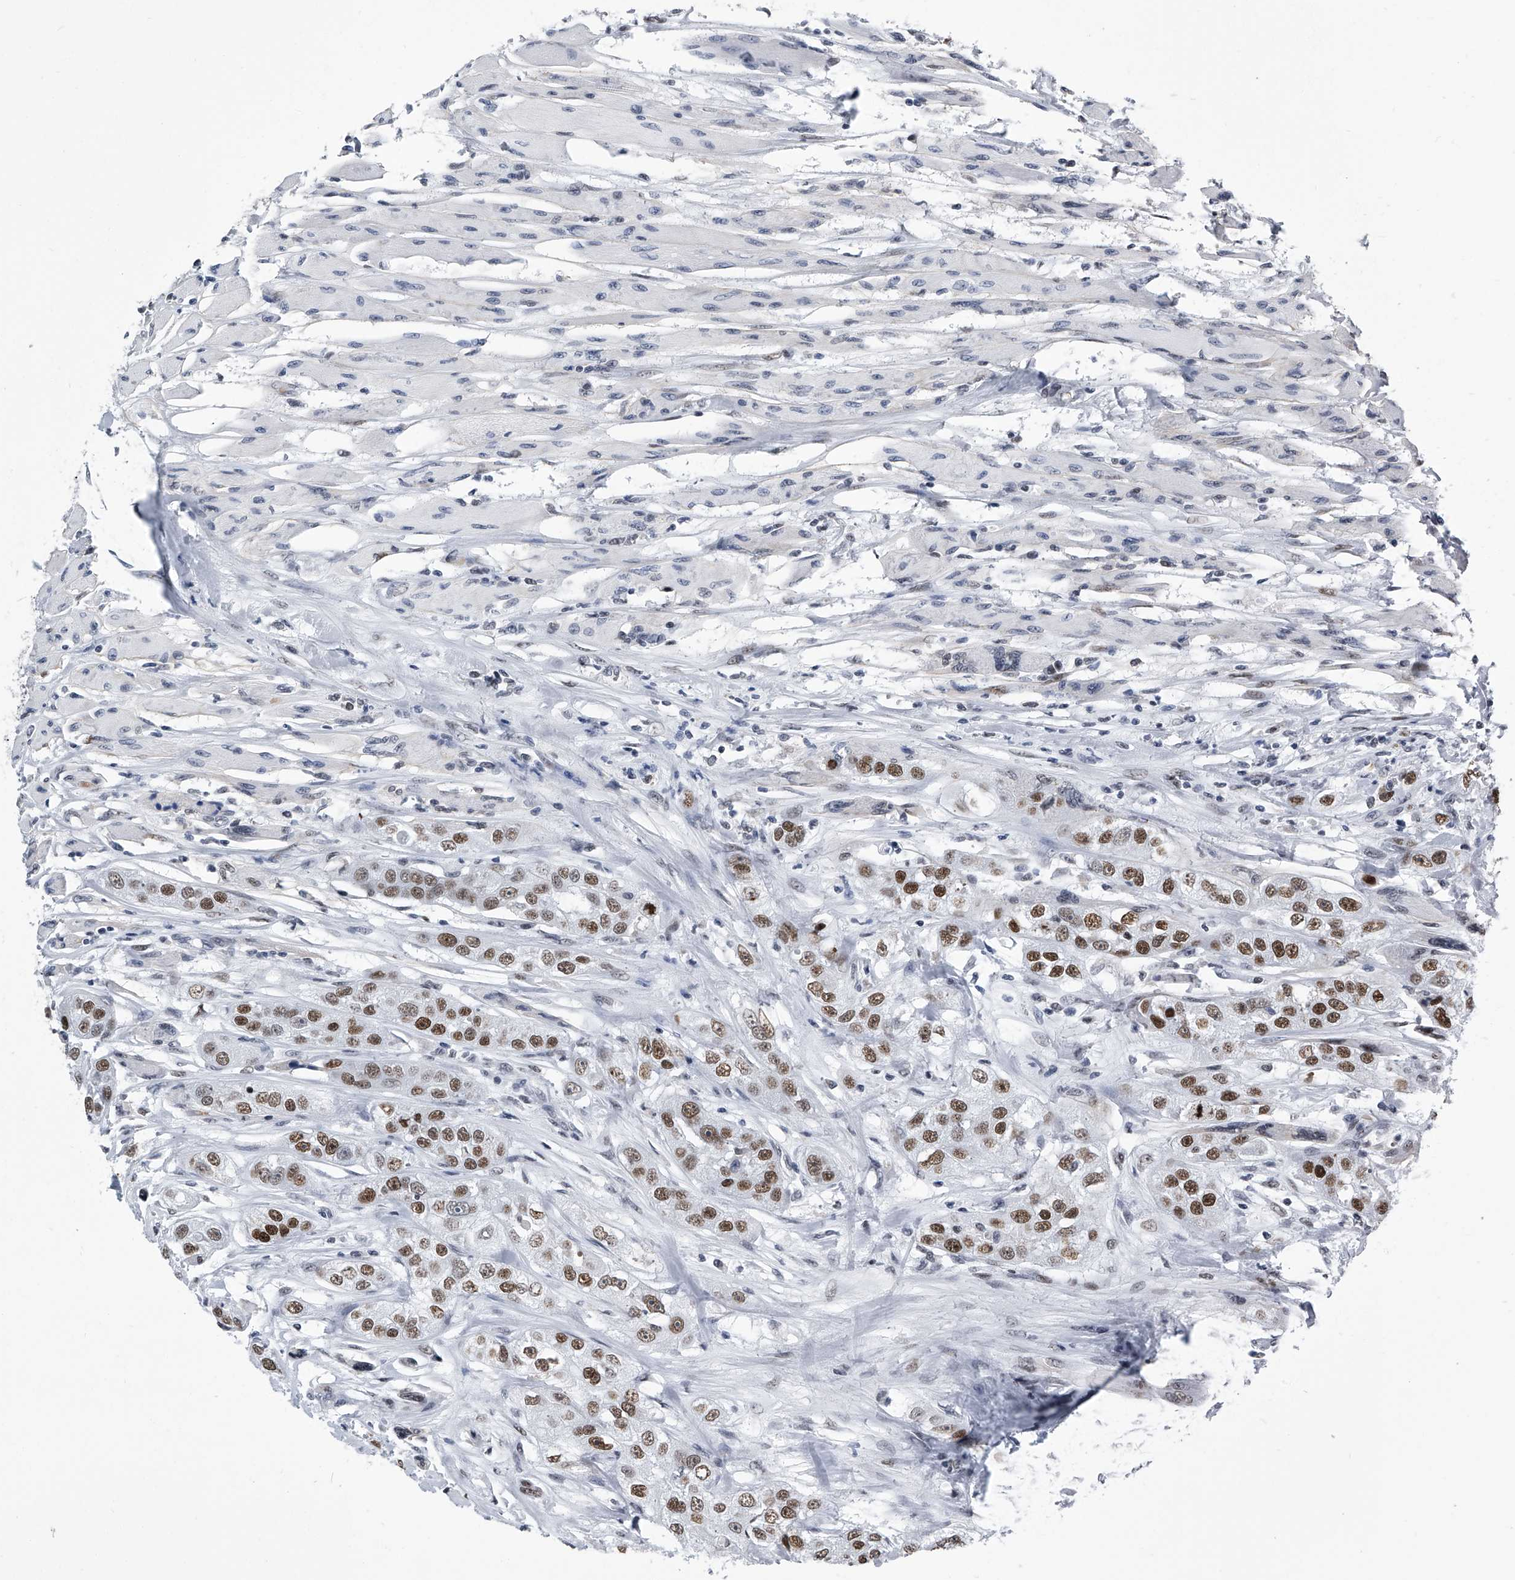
{"staining": {"intensity": "moderate", "quantity": ">75%", "location": "nuclear"}, "tissue": "head and neck cancer", "cell_type": "Tumor cells", "image_type": "cancer", "snomed": [{"axis": "morphology", "description": "Normal tissue, NOS"}, {"axis": "morphology", "description": "Squamous cell carcinoma, NOS"}, {"axis": "topography", "description": "Skeletal muscle"}, {"axis": "topography", "description": "Head-Neck"}], "caption": "Immunohistochemistry staining of head and neck cancer (squamous cell carcinoma), which displays medium levels of moderate nuclear staining in approximately >75% of tumor cells indicating moderate nuclear protein positivity. The staining was performed using DAB (3,3'-diaminobenzidine) (brown) for protein detection and nuclei were counterstained in hematoxylin (blue).", "gene": "SIM2", "patient": {"sex": "male", "age": 51}}